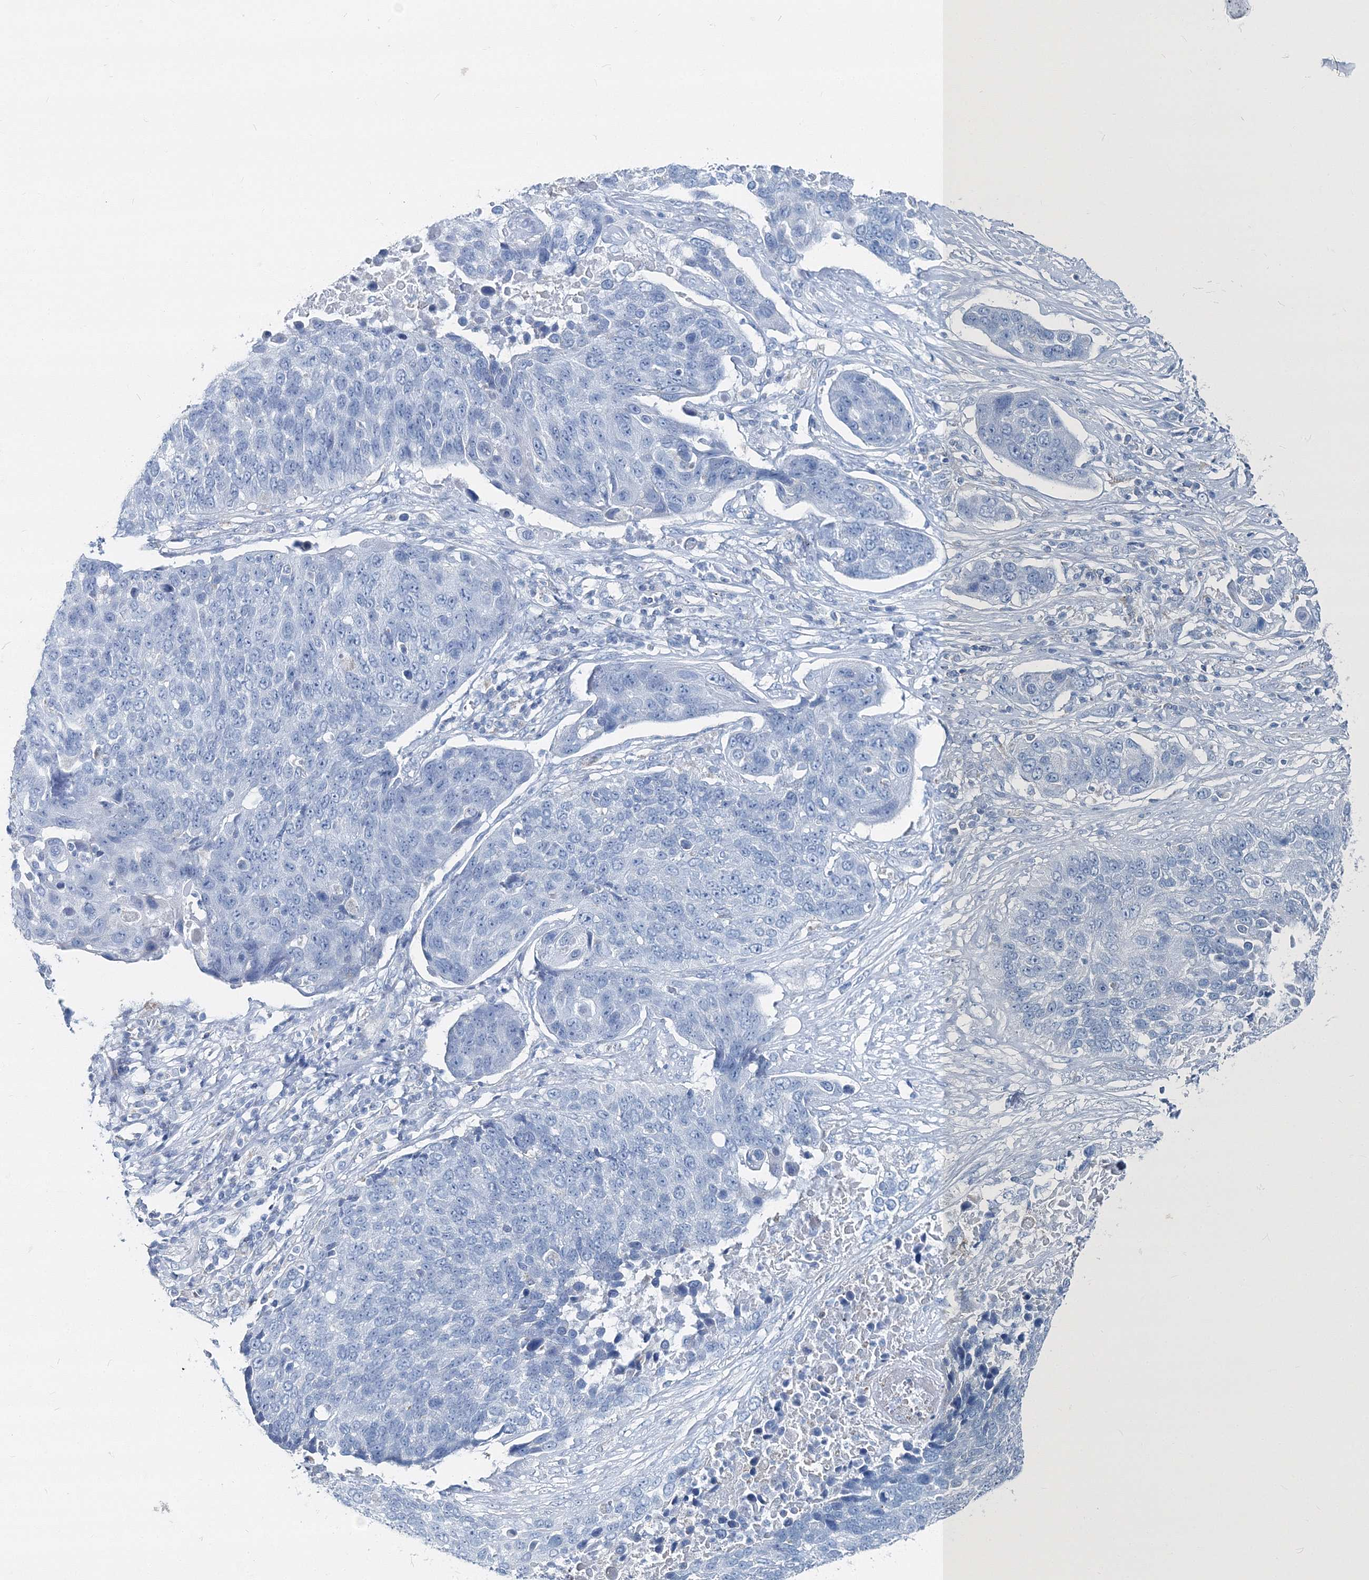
{"staining": {"intensity": "negative", "quantity": "none", "location": "none"}, "tissue": "lung cancer", "cell_type": "Tumor cells", "image_type": "cancer", "snomed": [{"axis": "morphology", "description": "Squamous cell carcinoma, NOS"}, {"axis": "topography", "description": "Lung"}], "caption": "This micrograph is of lung squamous cell carcinoma stained with immunohistochemistry (IHC) to label a protein in brown with the nuclei are counter-stained blue. There is no expression in tumor cells.", "gene": "GABARAPL2", "patient": {"sex": "male", "age": 66}}